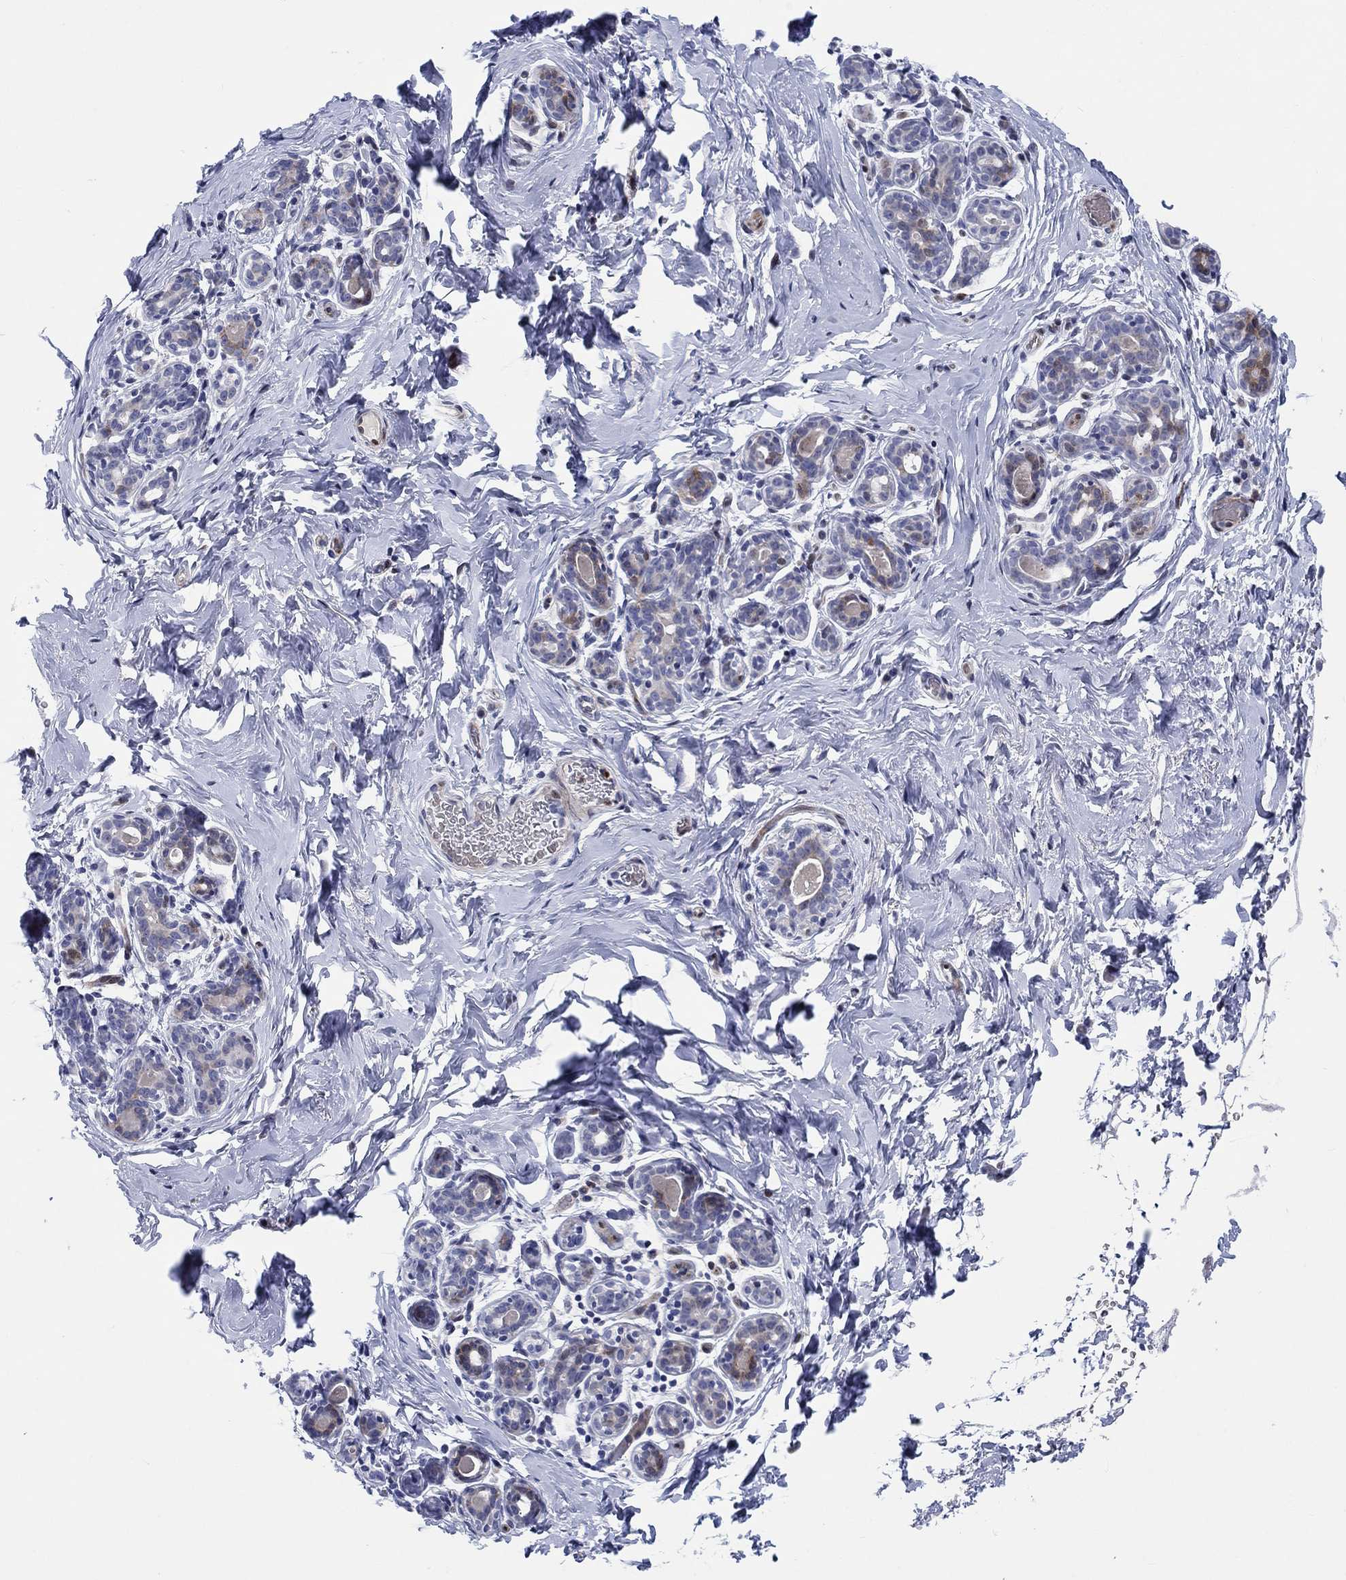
{"staining": {"intensity": "negative", "quantity": "none", "location": "none"}, "tissue": "breast", "cell_type": "Adipocytes", "image_type": "normal", "snomed": [{"axis": "morphology", "description": "Normal tissue, NOS"}, {"axis": "topography", "description": "Skin"}, {"axis": "topography", "description": "Breast"}], "caption": "Immunohistochemistry of normal breast displays no staining in adipocytes.", "gene": "ARHGAP36", "patient": {"sex": "female", "age": 43}}